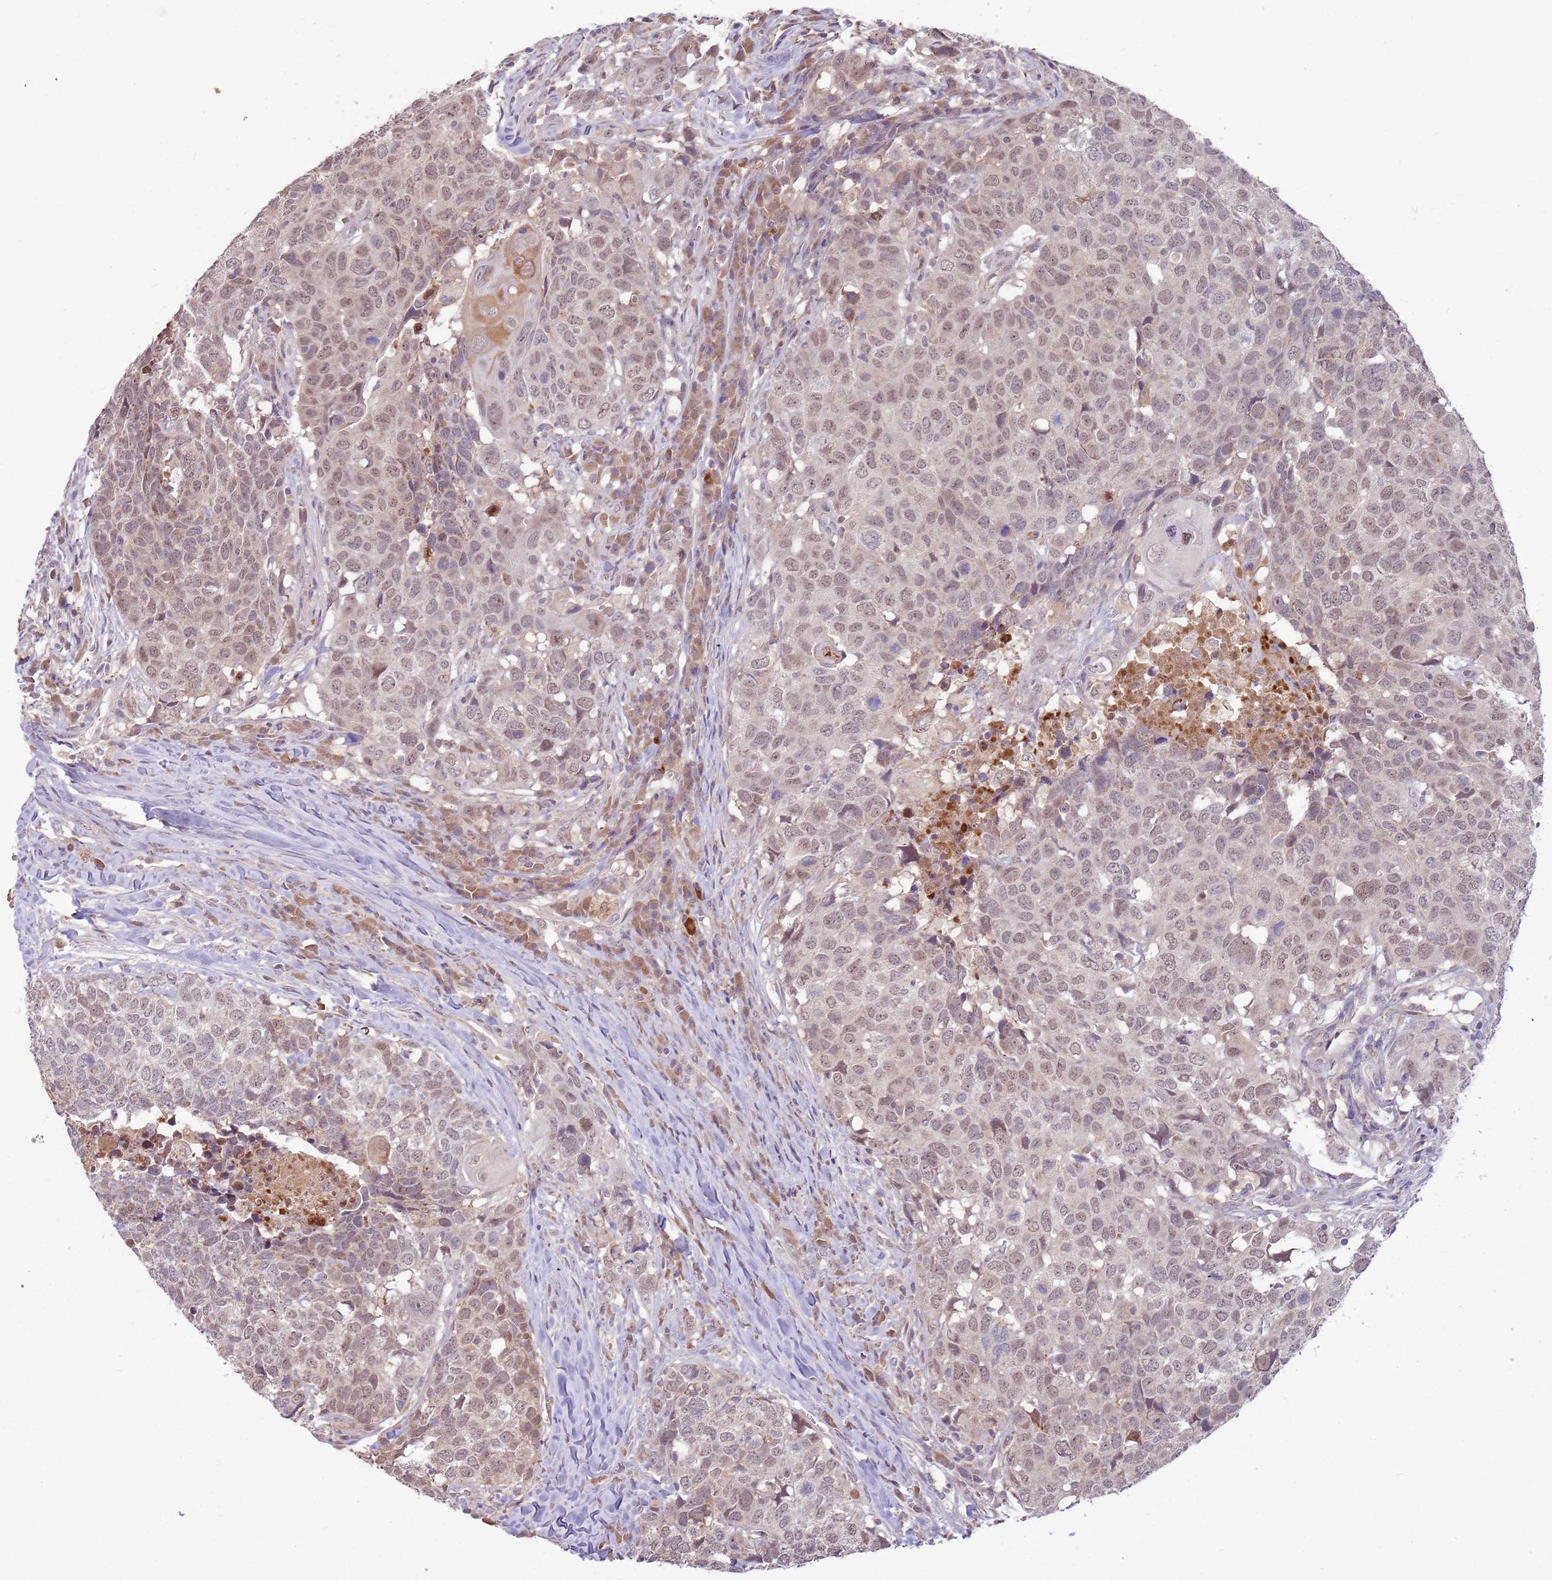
{"staining": {"intensity": "weak", "quantity": ">75%", "location": "nuclear"}, "tissue": "head and neck cancer", "cell_type": "Tumor cells", "image_type": "cancer", "snomed": [{"axis": "morphology", "description": "Normal tissue, NOS"}, {"axis": "morphology", "description": "Squamous cell carcinoma, NOS"}, {"axis": "topography", "description": "Skeletal muscle"}, {"axis": "topography", "description": "Vascular tissue"}, {"axis": "topography", "description": "Peripheral nerve tissue"}, {"axis": "topography", "description": "Head-Neck"}], "caption": "About >75% of tumor cells in head and neck cancer exhibit weak nuclear protein expression as visualized by brown immunohistochemical staining.", "gene": "NBPF6", "patient": {"sex": "male", "age": 66}}